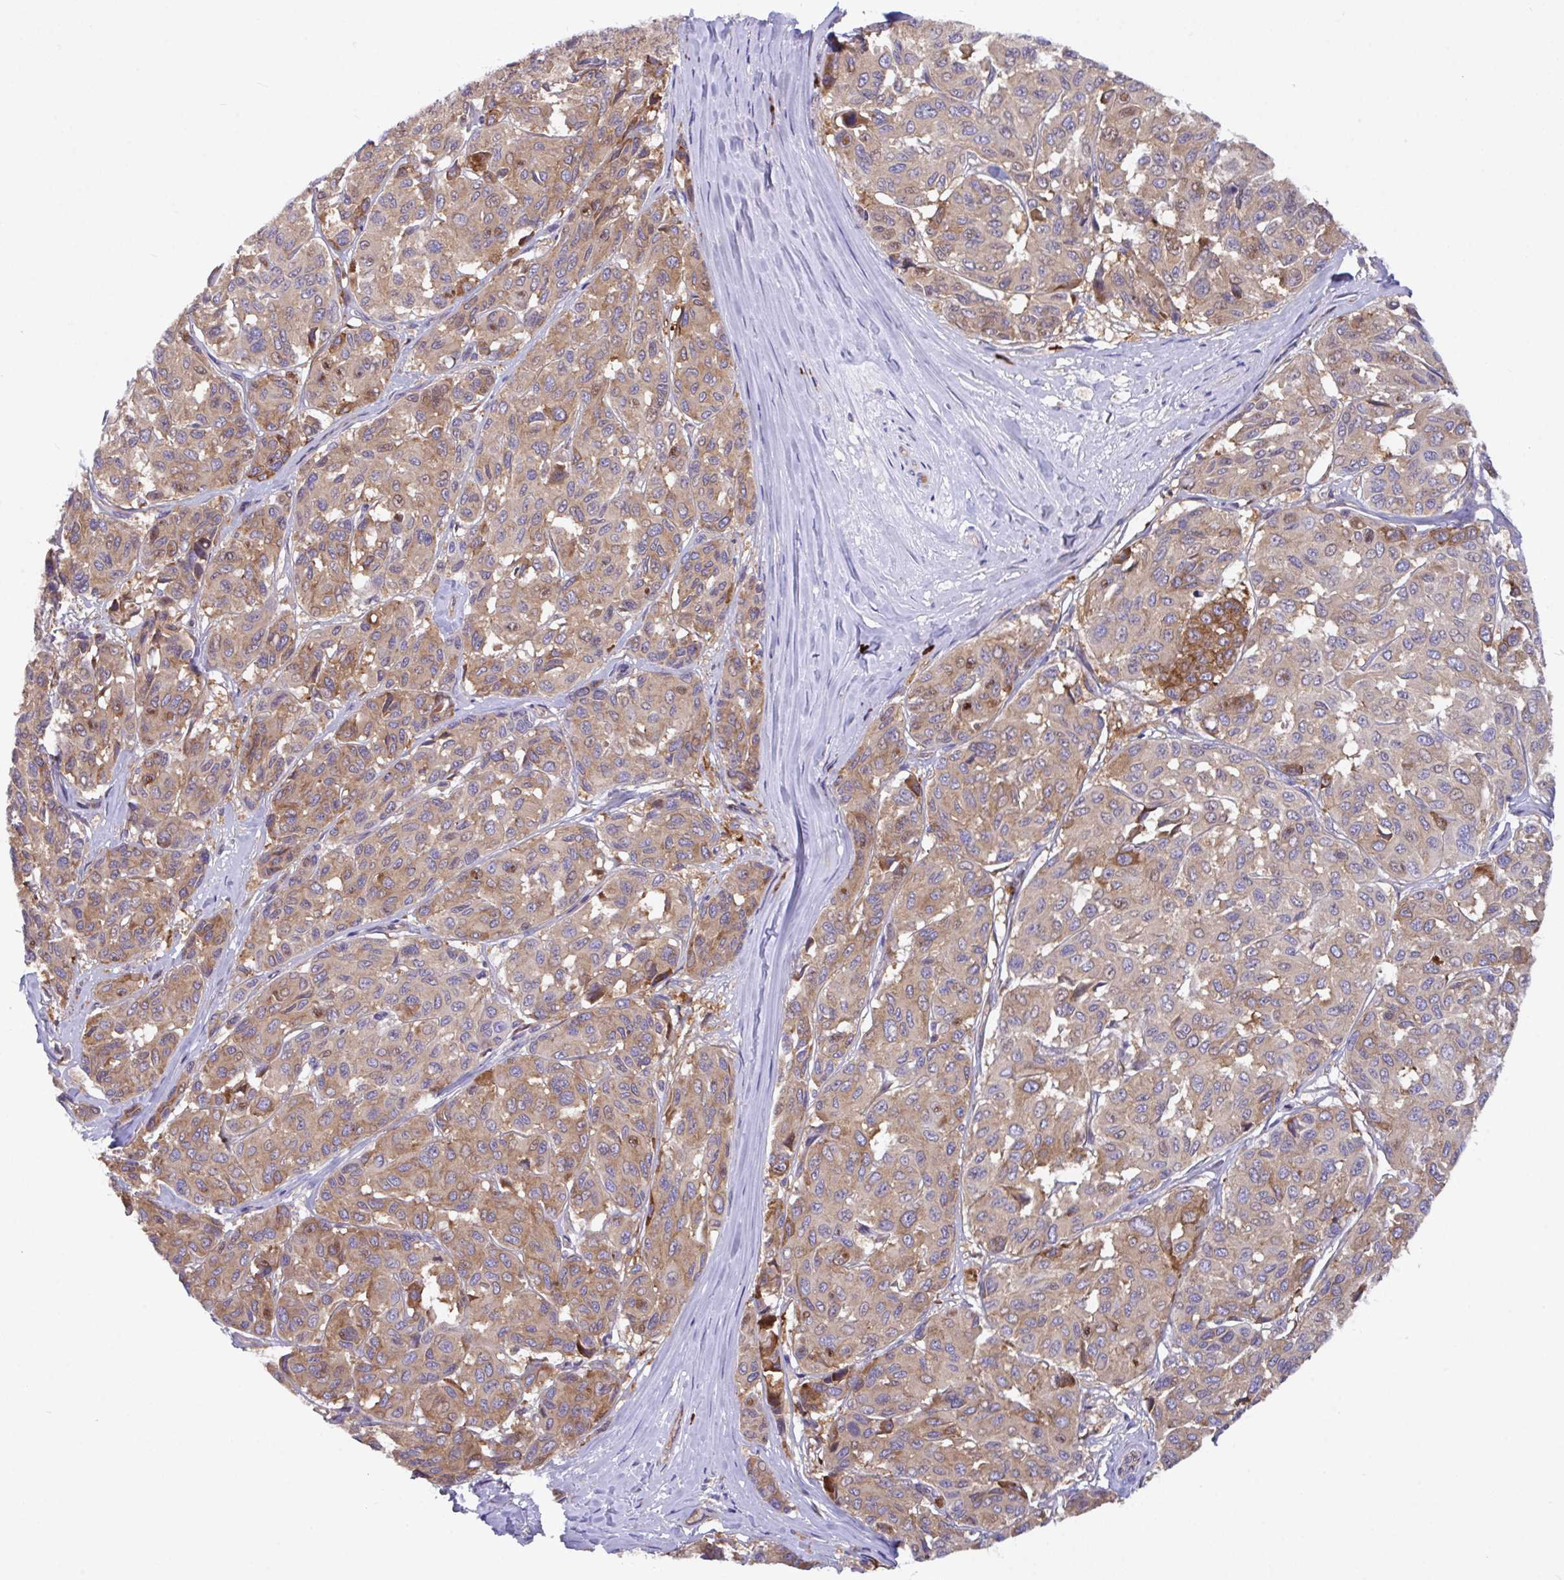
{"staining": {"intensity": "moderate", "quantity": ">75%", "location": "cytoplasmic/membranous"}, "tissue": "melanoma", "cell_type": "Tumor cells", "image_type": "cancer", "snomed": [{"axis": "morphology", "description": "Malignant melanoma, NOS"}, {"axis": "topography", "description": "Skin"}], "caption": "Immunohistochemical staining of human malignant melanoma displays medium levels of moderate cytoplasmic/membranous protein positivity in about >75% of tumor cells.", "gene": "YARS2", "patient": {"sex": "female", "age": 66}}